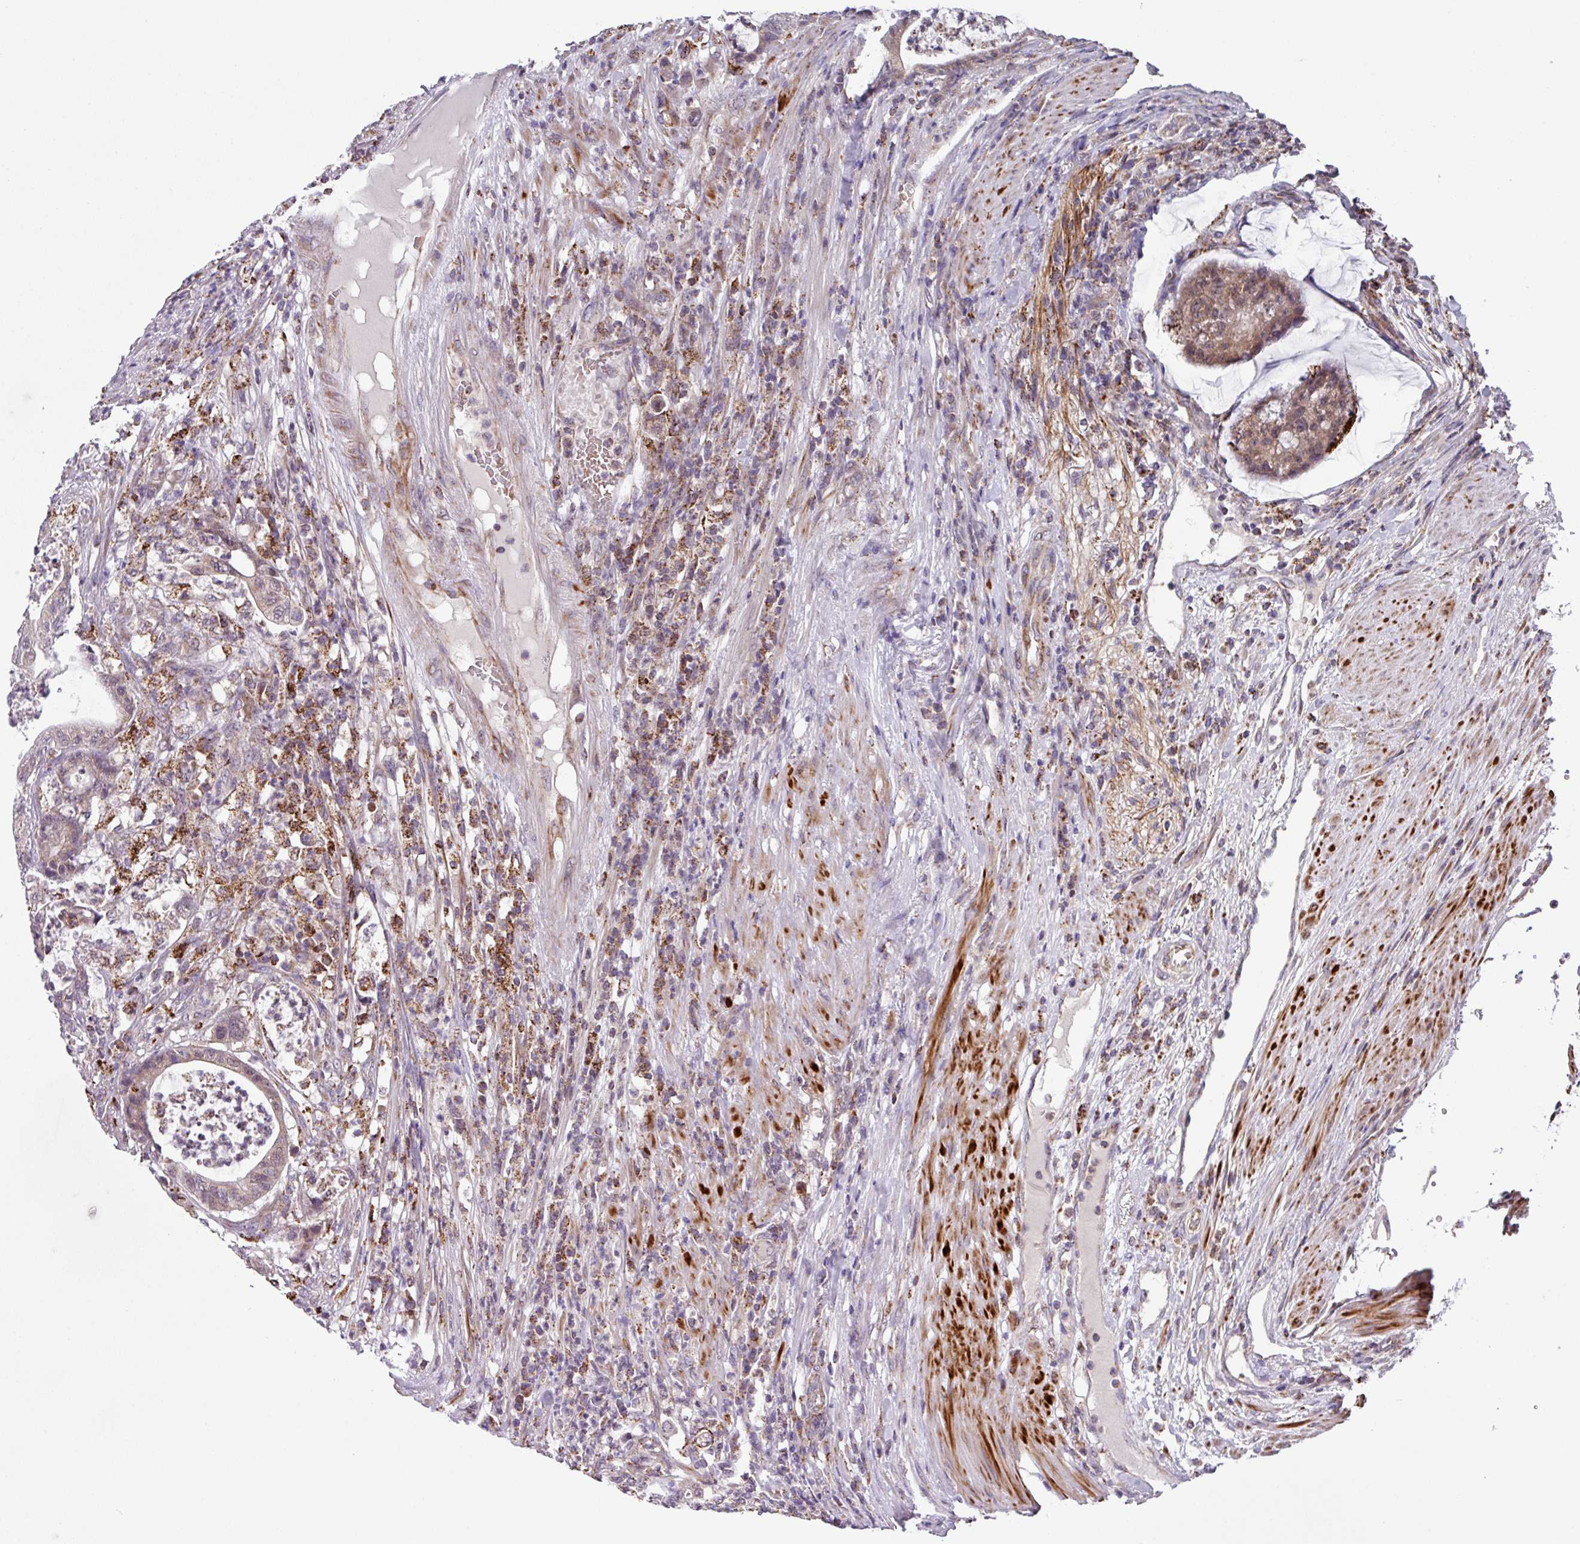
{"staining": {"intensity": "weak", "quantity": "<25%", "location": "cytoplasmic/membranous"}, "tissue": "colorectal cancer", "cell_type": "Tumor cells", "image_type": "cancer", "snomed": [{"axis": "morphology", "description": "Adenocarcinoma, NOS"}, {"axis": "topography", "description": "Colon"}], "caption": "IHC of colorectal cancer (adenocarcinoma) demonstrates no positivity in tumor cells.", "gene": "AKIRIN1", "patient": {"sex": "female", "age": 84}}